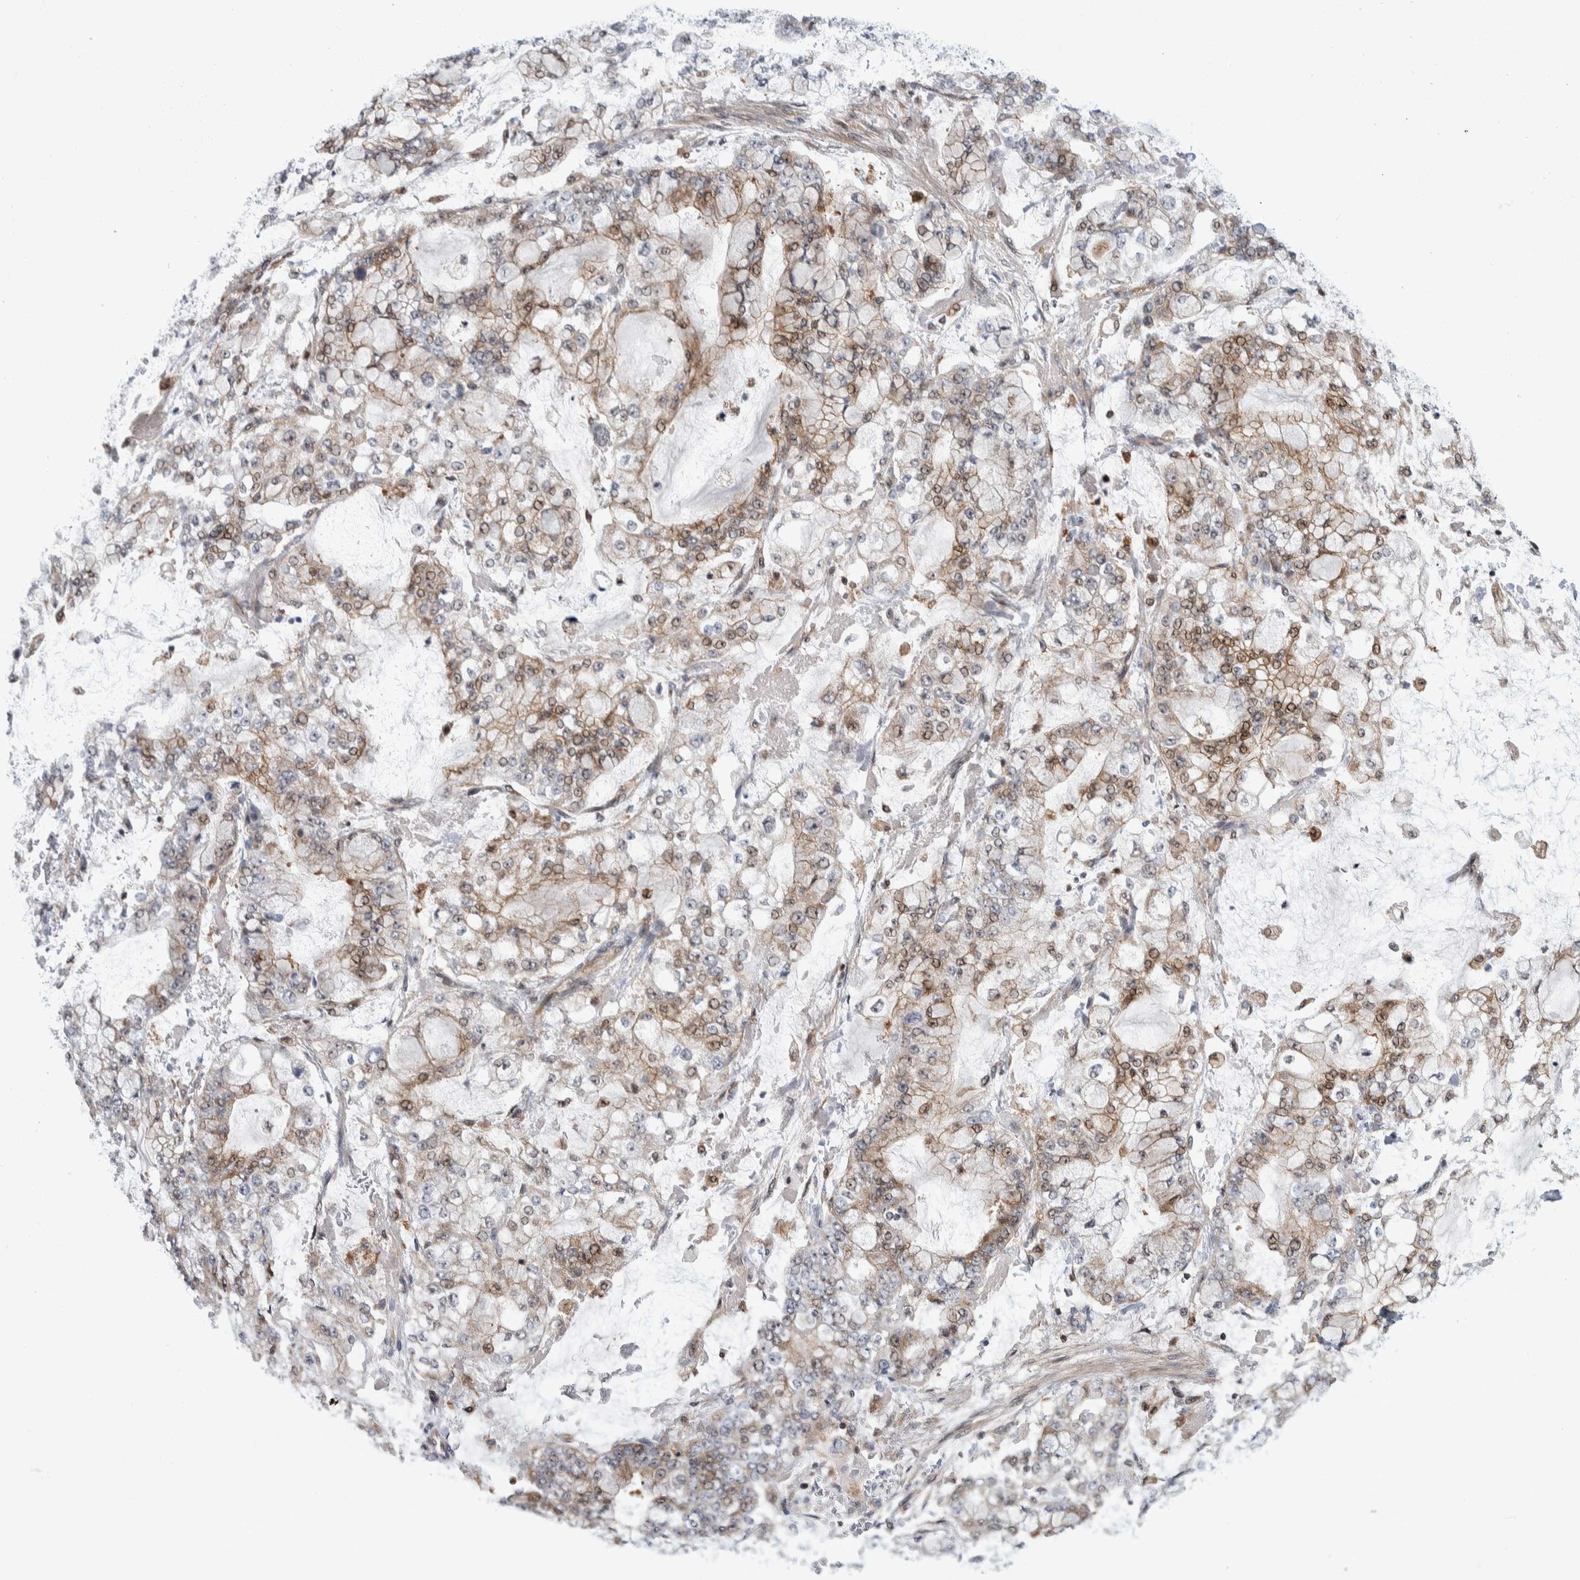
{"staining": {"intensity": "weak", "quantity": "25%-75%", "location": "cytoplasmic/membranous,nuclear"}, "tissue": "stomach cancer", "cell_type": "Tumor cells", "image_type": "cancer", "snomed": [{"axis": "morphology", "description": "Adenocarcinoma, NOS"}, {"axis": "topography", "description": "Stomach"}], "caption": "A photomicrograph of adenocarcinoma (stomach) stained for a protein reveals weak cytoplasmic/membranous and nuclear brown staining in tumor cells.", "gene": "PTPA", "patient": {"sex": "male", "age": 76}}